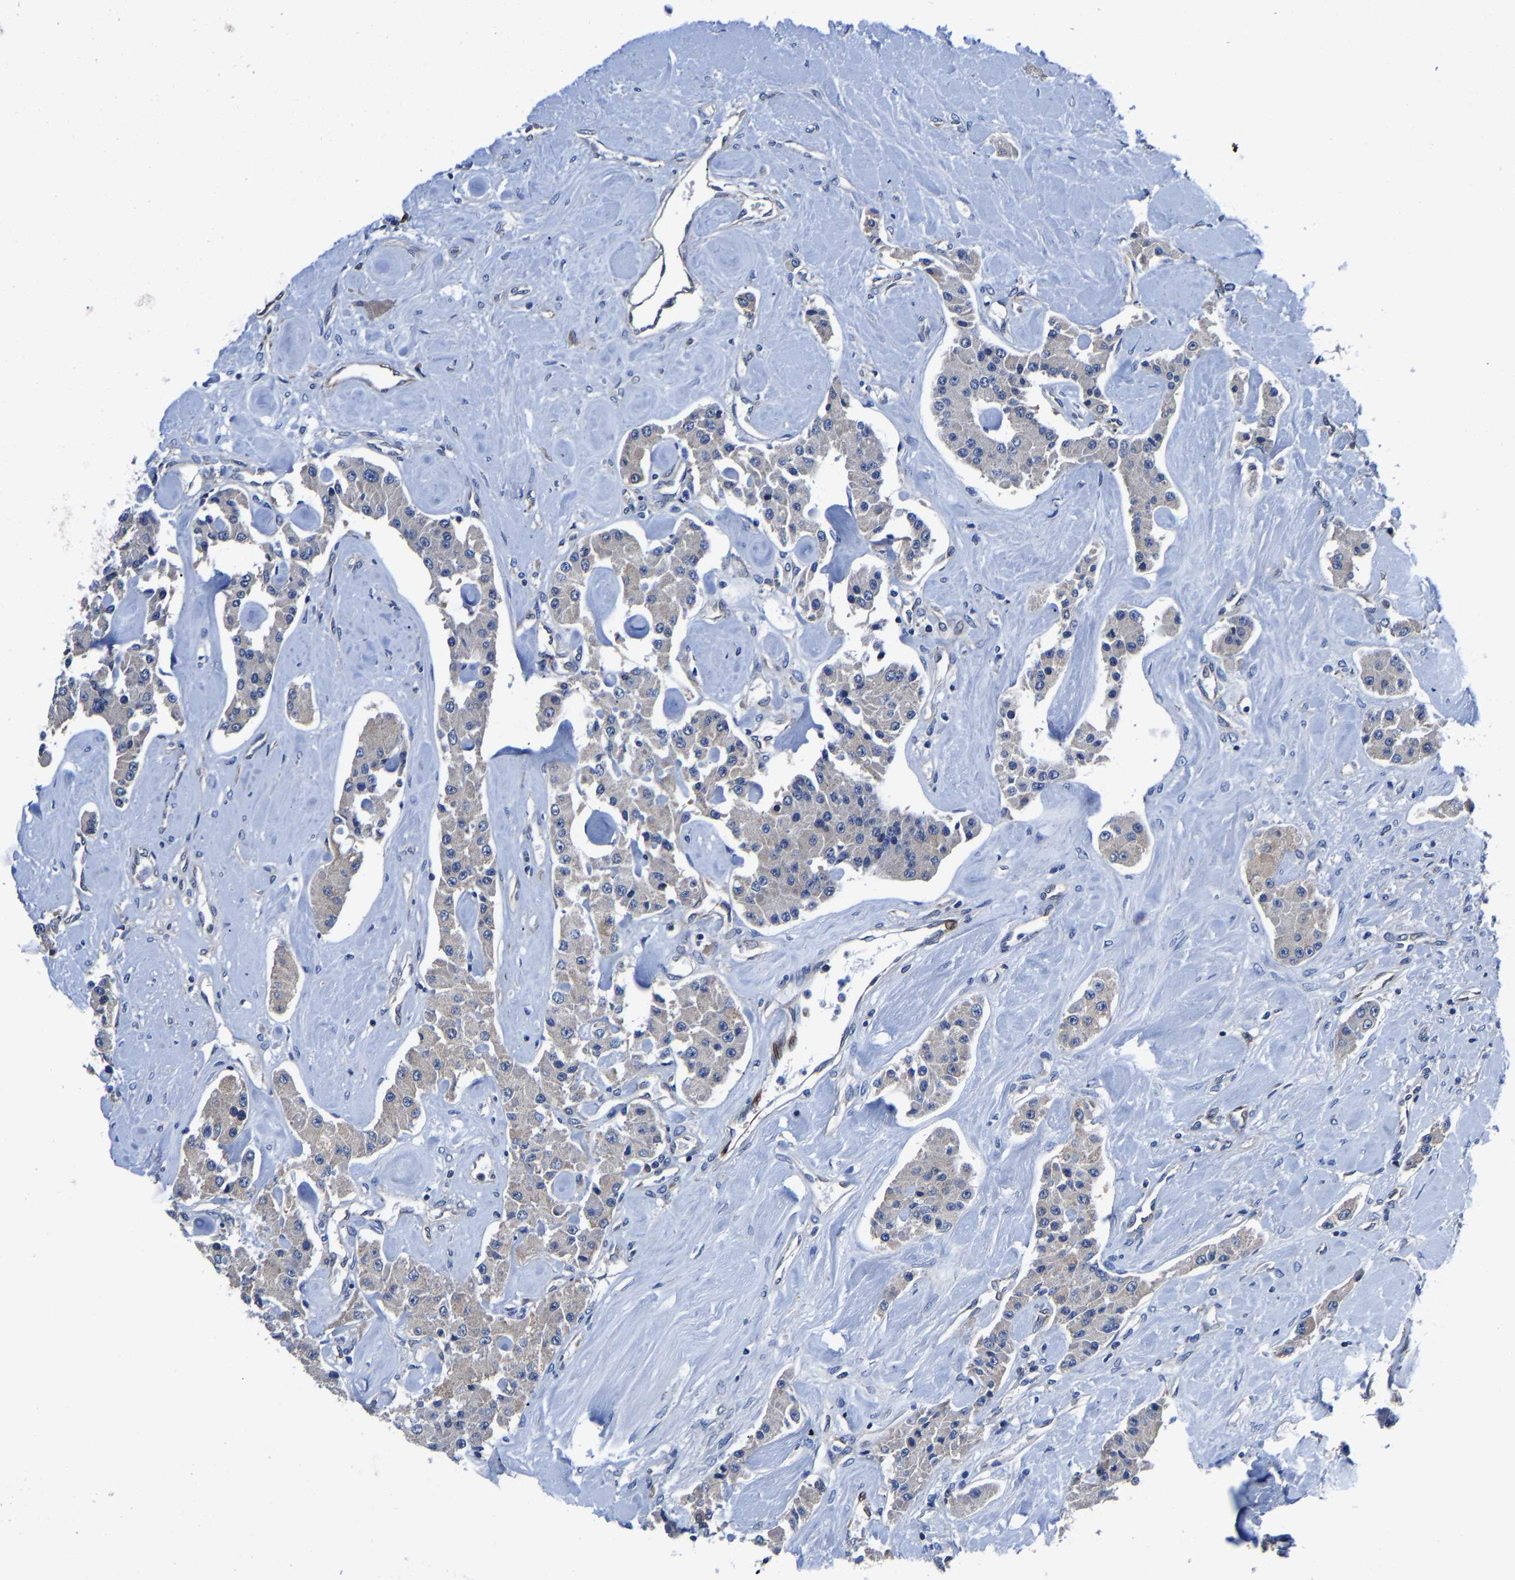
{"staining": {"intensity": "moderate", "quantity": "<25%", "location": "cytoplasmic/membranous"}, "tissue": "carcinoid", "cell_type": "Tumor cells", "image_type": "cancer", "snomed": [{"axis": "morphology", "description": "Carcinoid, malignant, NOS"}, {"axis": "topography", "description": "Pancreas"}], "caption": "Immunohistochemical staining of carcinoid (malignant) shows low levels of moderate cytoplasmic/membranous positivity in about <25% of tumor cells.", "gene": "EBAG9", "patient": {"sex": "male", "age": 41}}